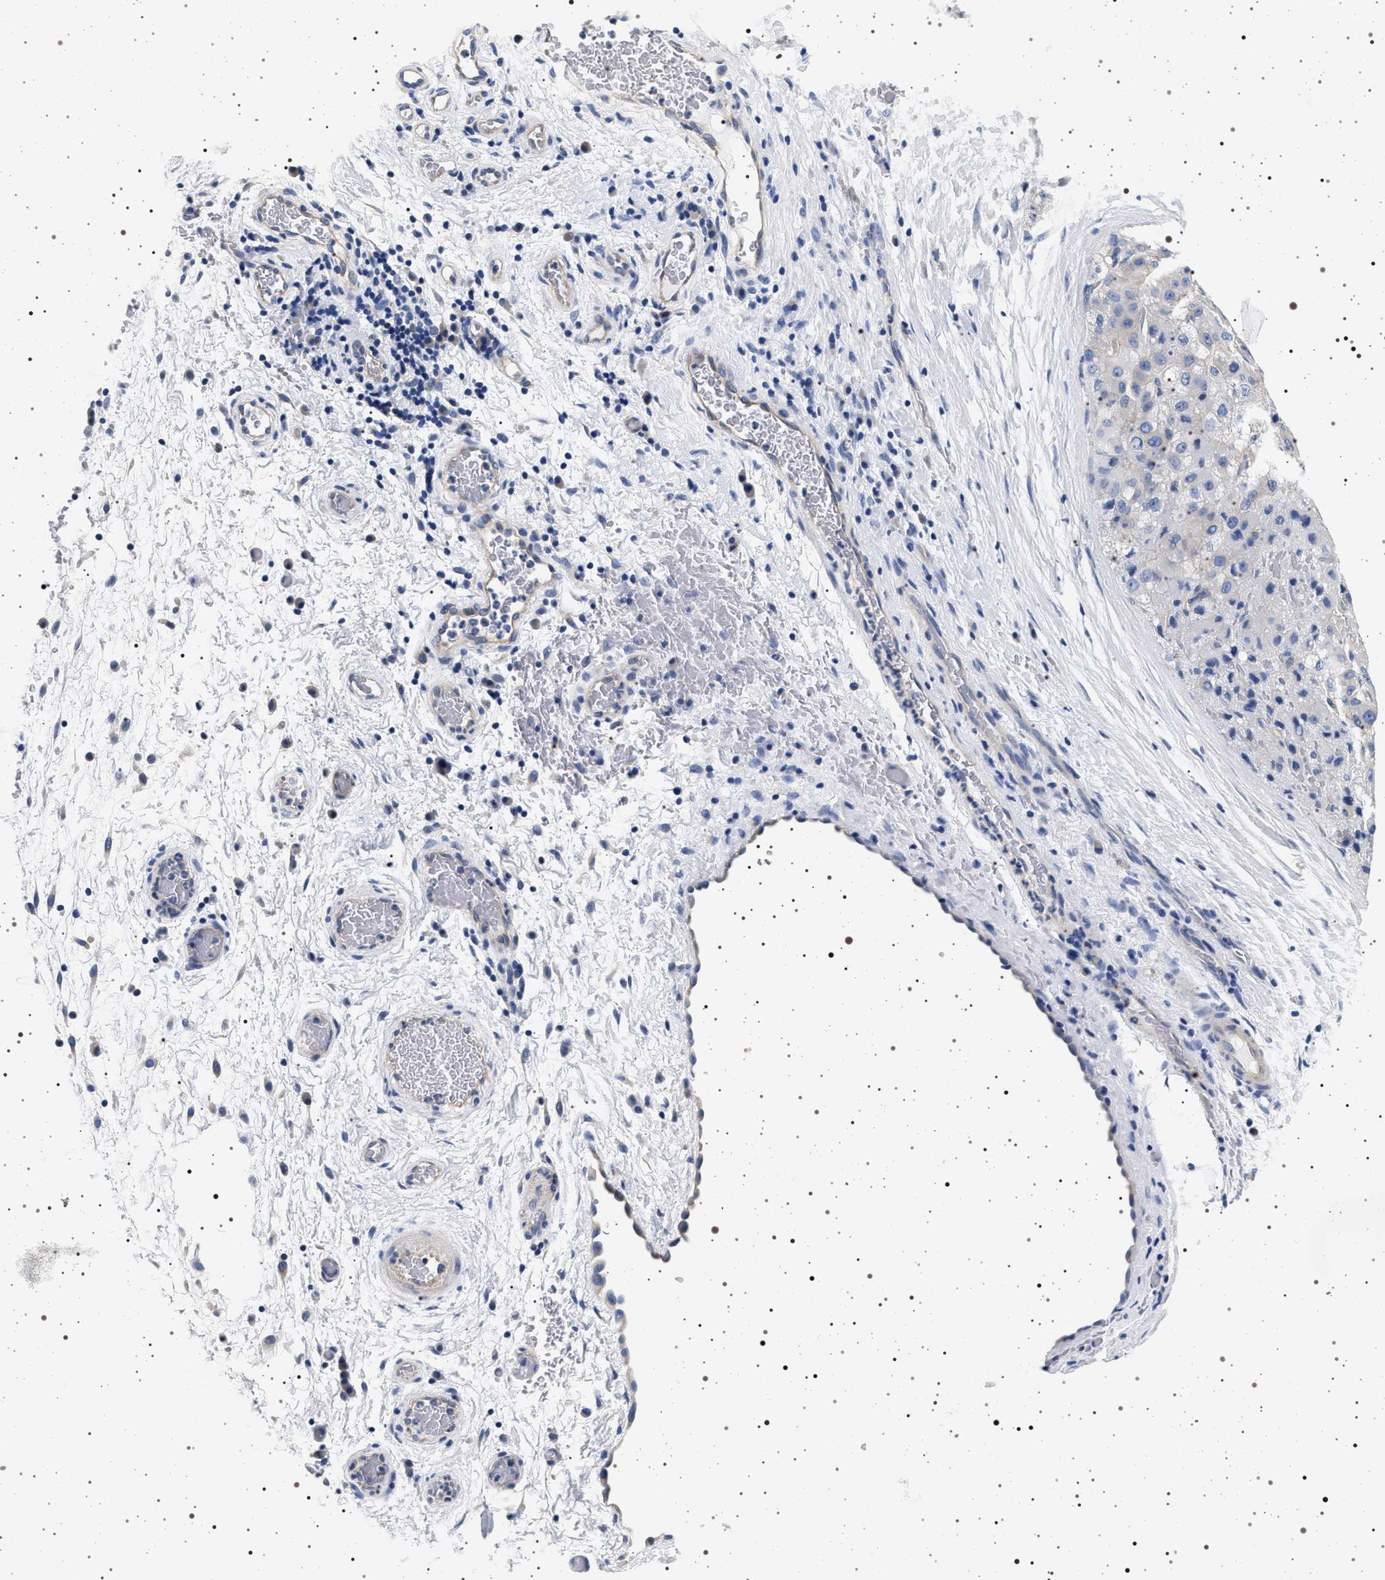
{"staining": {"intensity": "negative", "quantity": "none", "location": "none"}, "tissue": "liver cancer", "cell_type": "Tumor cells", "image_type": "cancer", "snomed": [{"axis": "morphology", "description": "Carcinoma, Hepatocellular, NOS"}, {"axis": "topography", "description": "Liver"}], "caption": "High magnification brightfield microscopy of liver cancer stained with DAB (3,3'-diaminobenzidine) (brown) and counterstained with hematoxylin (blue): tumor cells show no significant expression.", "gene": "HSD17B1", "patient": {"sex": "male", "age": 80}}